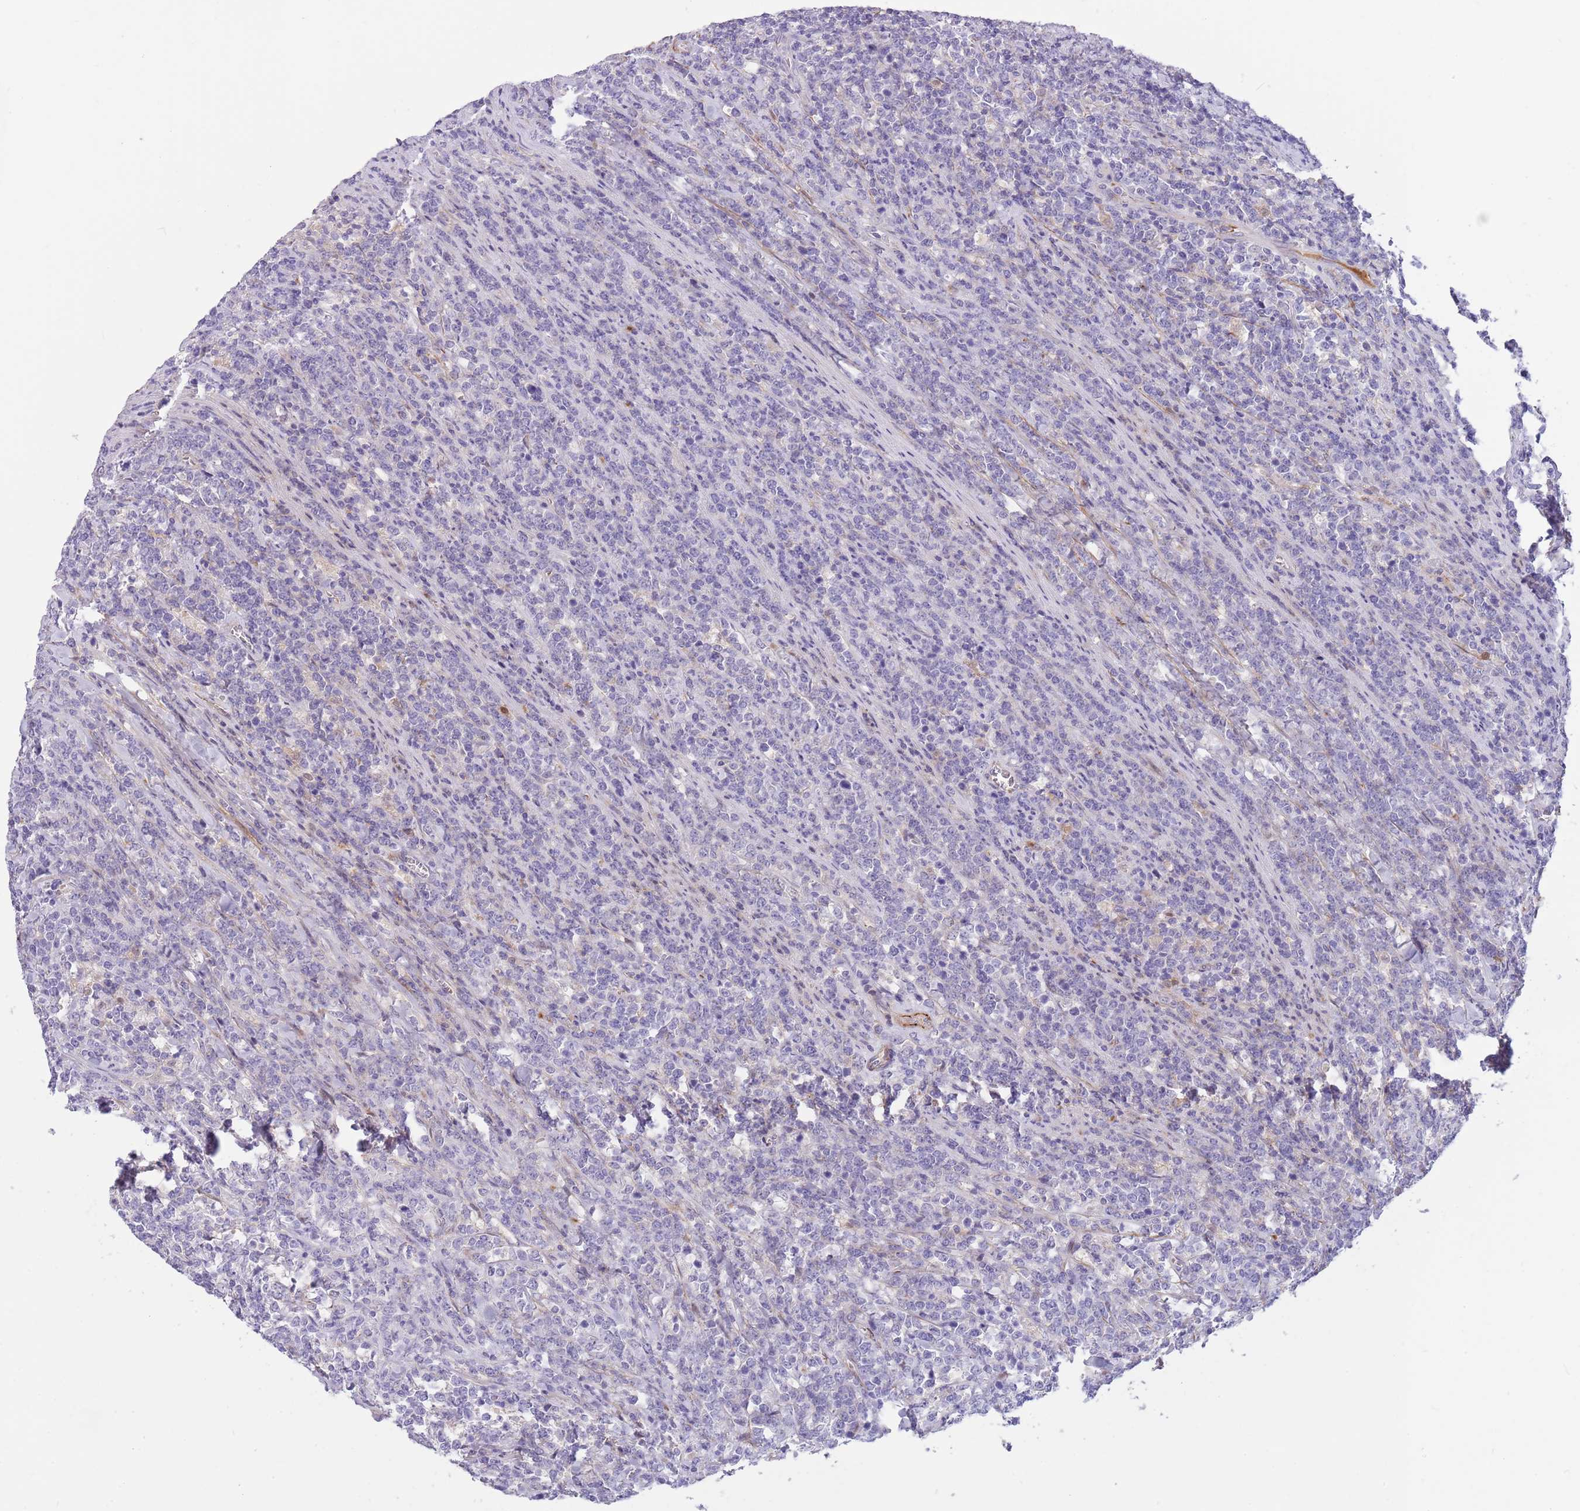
{"staining": {"intensity": "negative", "quantity": "none", "location": "none"}, "tissue": "lymphoma", "cell_type": "Tumor cells", "image_type": "cancer", "snomed": [{"axis": "morphology", "description": "Malignant lymphoma, non-Hodgkin's type, High grade"}, {"axis": "topography", "description": "Small intestine"}], "caption": "High-grade malignant lymphoma, non-Hodgkin's type was stained to show a protein in brown. There is no significant staining in tumor cells.", "gene": "LEPROTL1", "patient": {"sex": "male", "age": 8}}